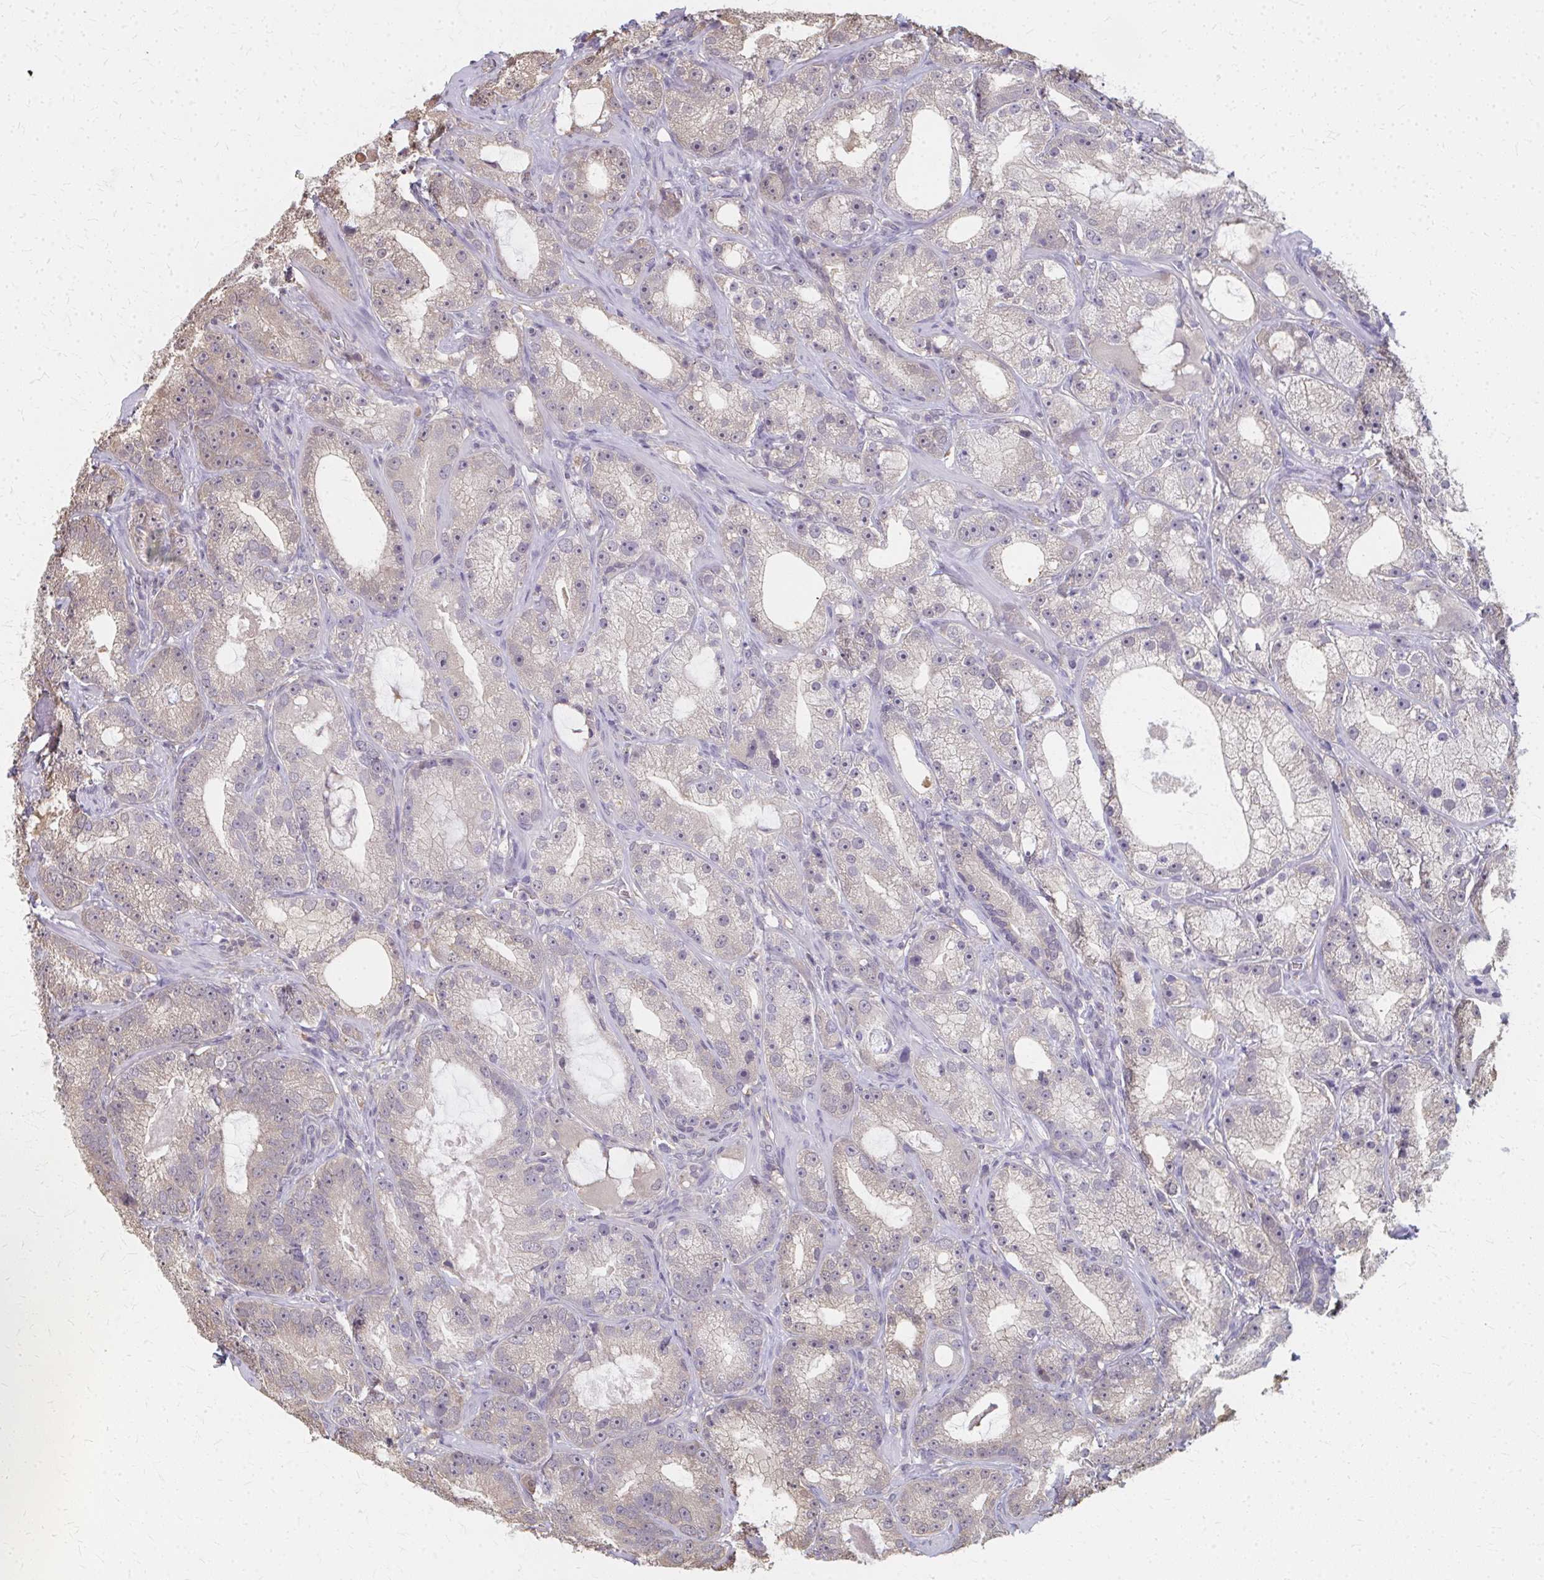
{"staining": {"intensity": "weak", "quantity": ">75%", "location": "cytoplasmic/membranous"}, "tissue": "prostate cancer", "cell_type": "Tumor cells", "image_type": "cancer", "snomed": [{"axis": "morphology", "description": "Adenocarcinoma, High grade"}, {"axis": "topography", "description": "Prostate"}], "caption": "Approximately >75% of tumor cells in prostate cancer display weak cytoplasmic/membranous protein staining as visualized by brown immunohistochemical staining.", "gene": "RABGAP1L", "patient": {"sex": "male", "age": 65}}